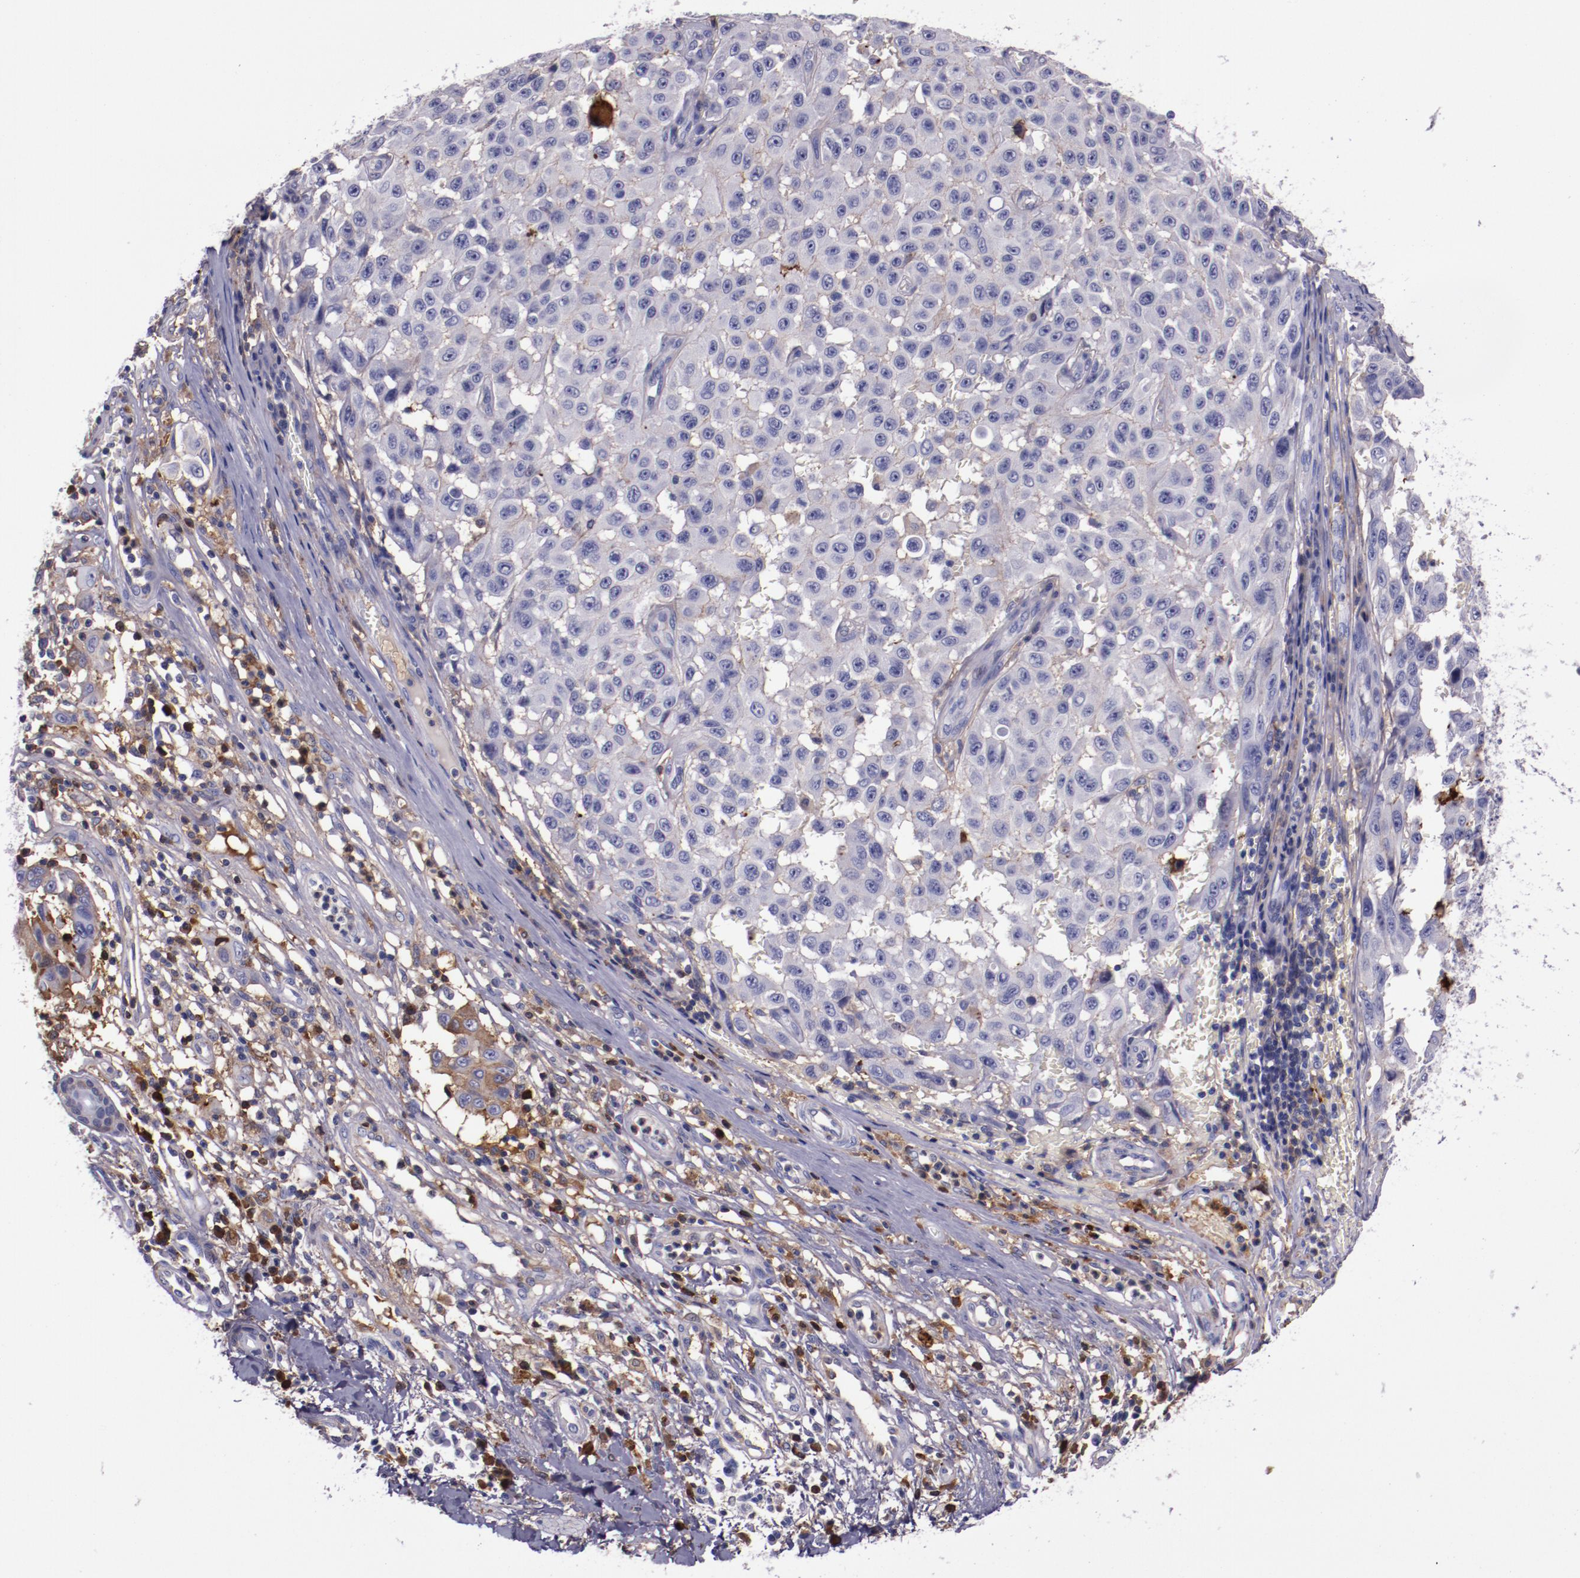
{"staining": {"intensity": "negative", "quantity": "none", "location": "none"}, "tissue": "melanoma", "cell_type": "Tumor cells", "image_type": "cancer", "snomed": [{"axis": "morphology", "description": "Malignant melanoma, NOS"}, {"axis": "topography", "description": "Skin"}], "caption": "The photomicrograph reveals no staining of tumor cells in malignant melanoma.", "gene": "APOH", "patient": {"sex": "male", "age": 30}}